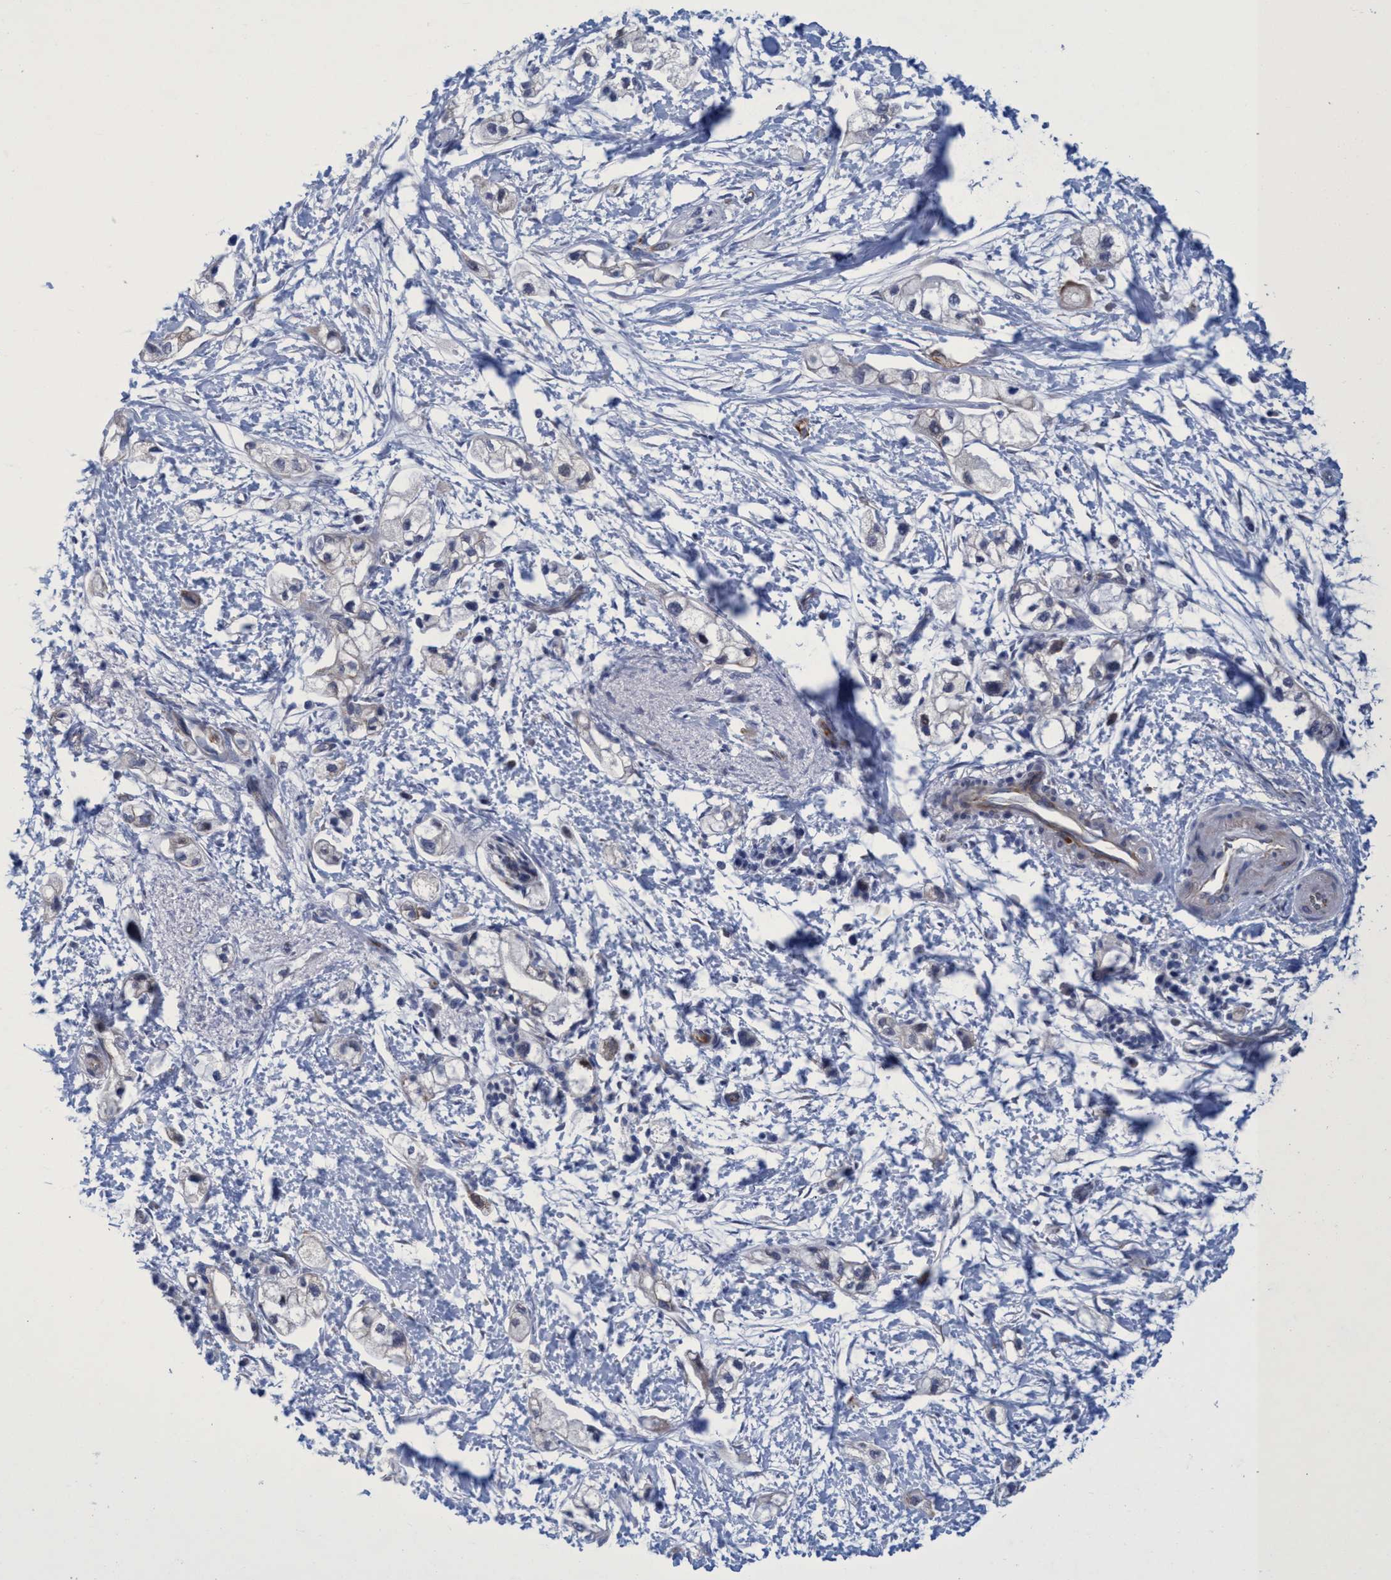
{"staining": {"intensity": "negative", "quantity": "none", "location": "none"}, "tissue": "pancreatic cancer", "cell_type": "Tumor cells", "image_type": "cancer", "snomed": [{"axis": "morphology", "description": "Adenocarcinoma, NOS"}, {"axis": "topography", "description": "Pancreas"}], "caption": "The photomicrograph demonstrates no significant positivity in tumor cells of pancreatic cancer (adenocarcinoma).", "gene": "R3HCC1", "patient": {"sex": "male", "age": 74}}